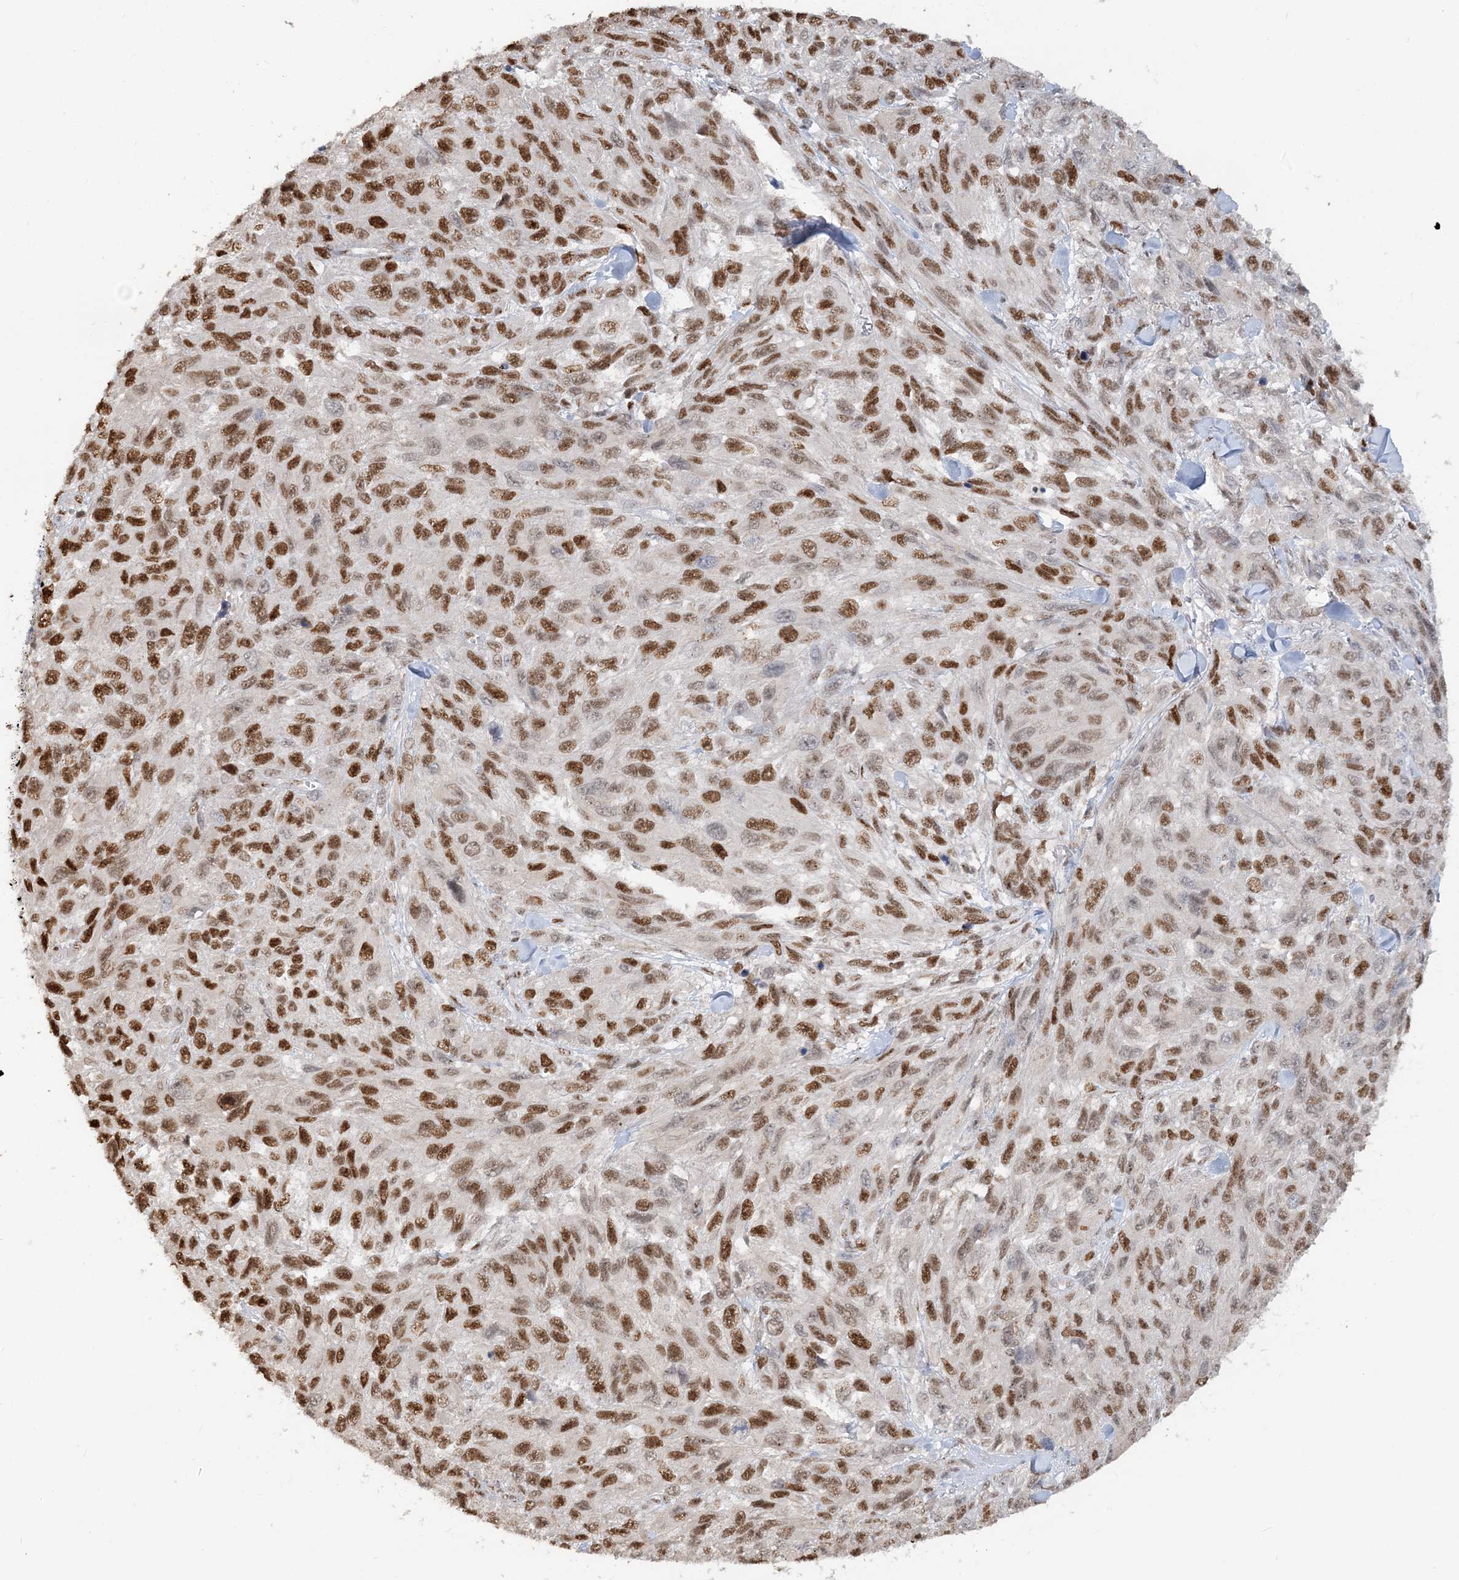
{"staining": {"intensity": "strong", "quantity": ">75%", "location": "nuclear"}, "tissue": "melanoma", "cell_type": "Tumor cells", "image_type": "cancer", "snomed": [{"axis": "morphology", "description": "Malignant melanoma, NOS"}, {"axis": "topography", "description": "Skin"}], "caption": "Immunohistochemistry of human melanoma displays high levels of strong nuclear expression in approximately >75% of tumor cells.", "gene": "SUMO2", "patient": {"sex": "female", "age": 96}}